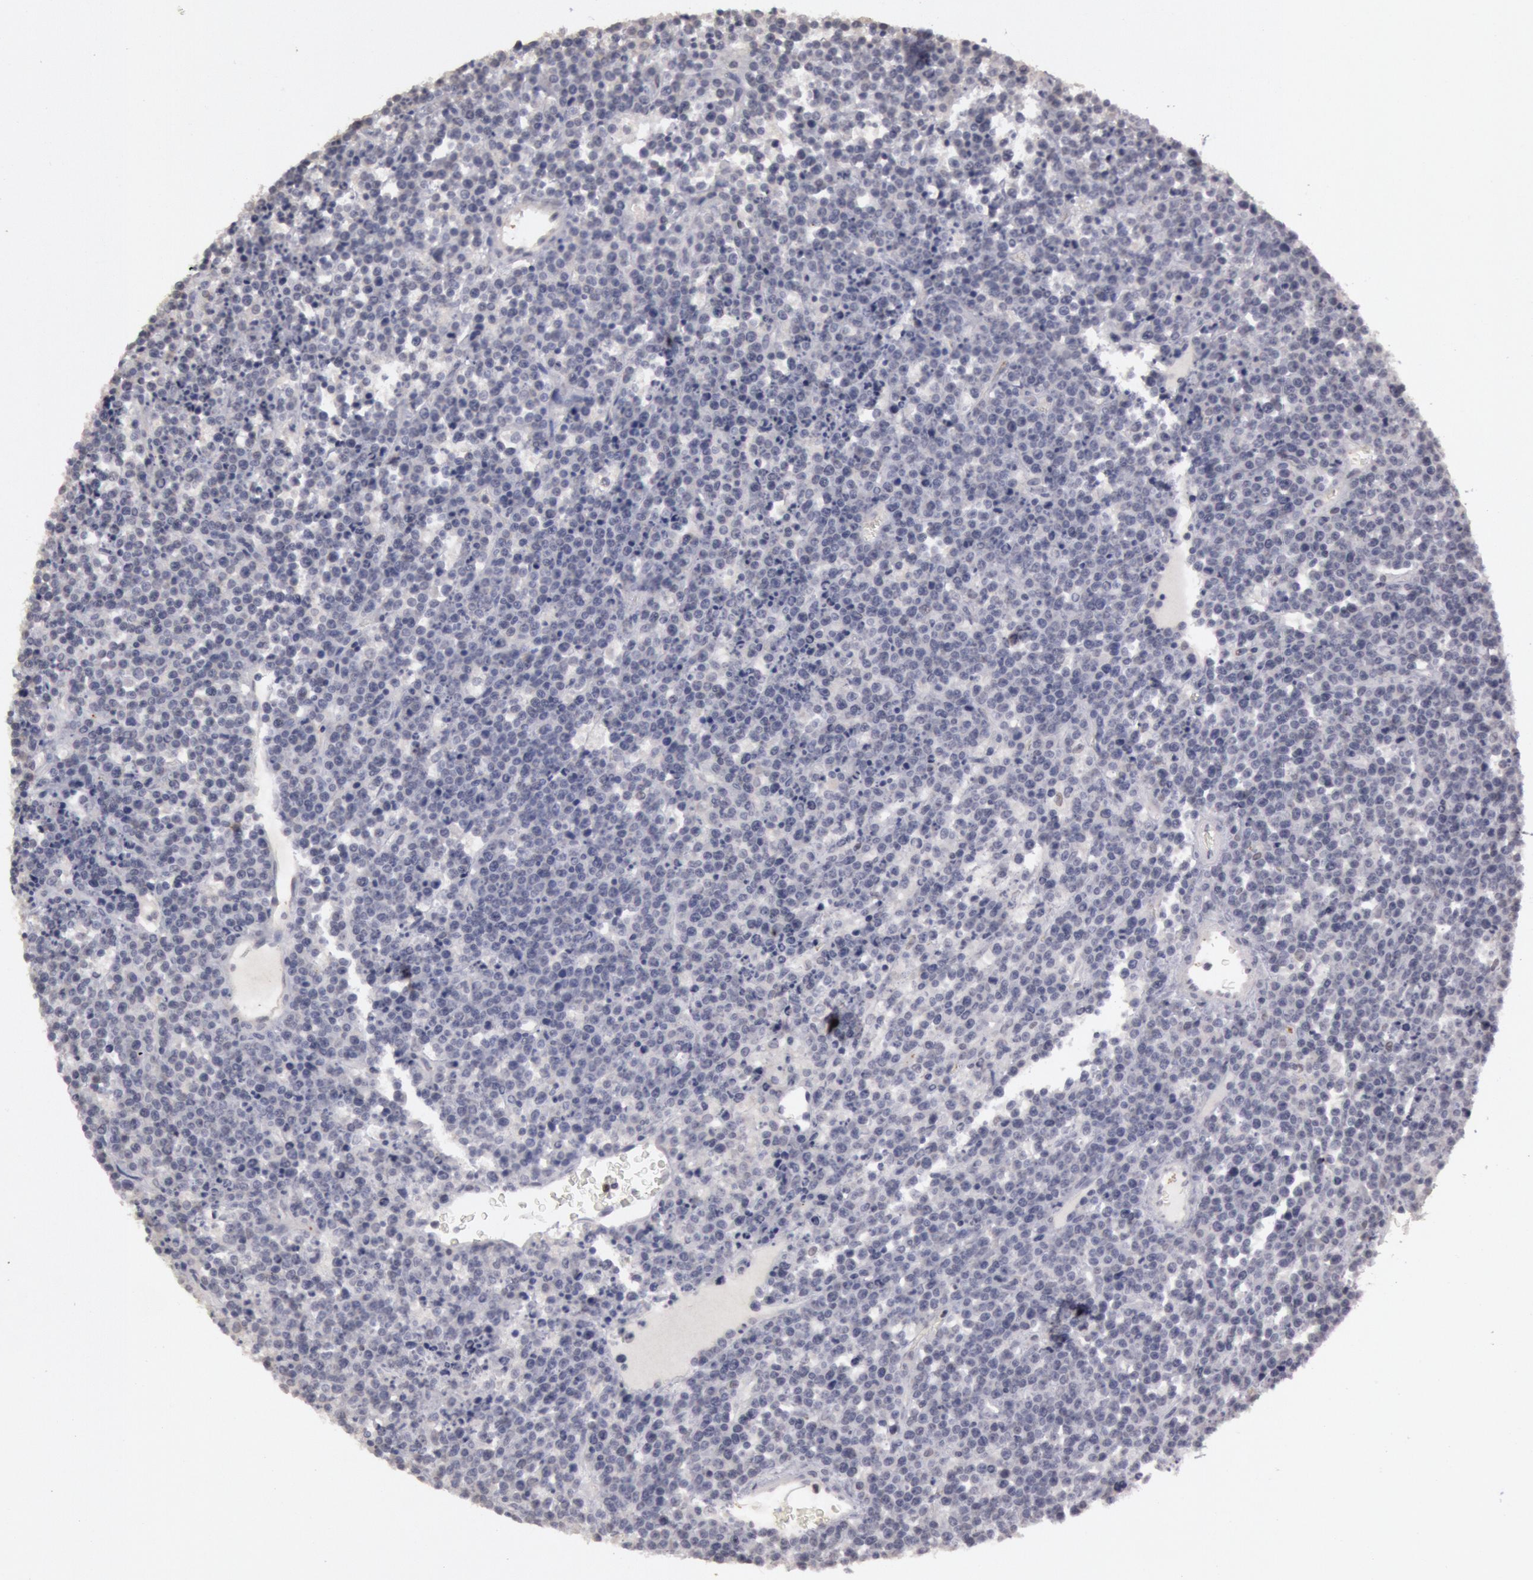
{"staining": {"intensity": "negative", "quantity": "none", "location": "none"}, "tissue": "lymphoma", "cell_type": "Tumor cells", "image_type": "cancer", "snomed": [{"axis": "morphology", "description": "Malignant lymphoma, non-Hodgkin's type, High grade"}, {"axis": "topography", "description": "Ovary"}], "caption": "IHC image of neoplastic tissue: lymphoma stained with DAB (3,3'-diaminobenzidine) exhibits no significant protein positivity in tumor cells.", "gene": "RIMBP3C", "patient": {"sex": "female", "age": 56}}